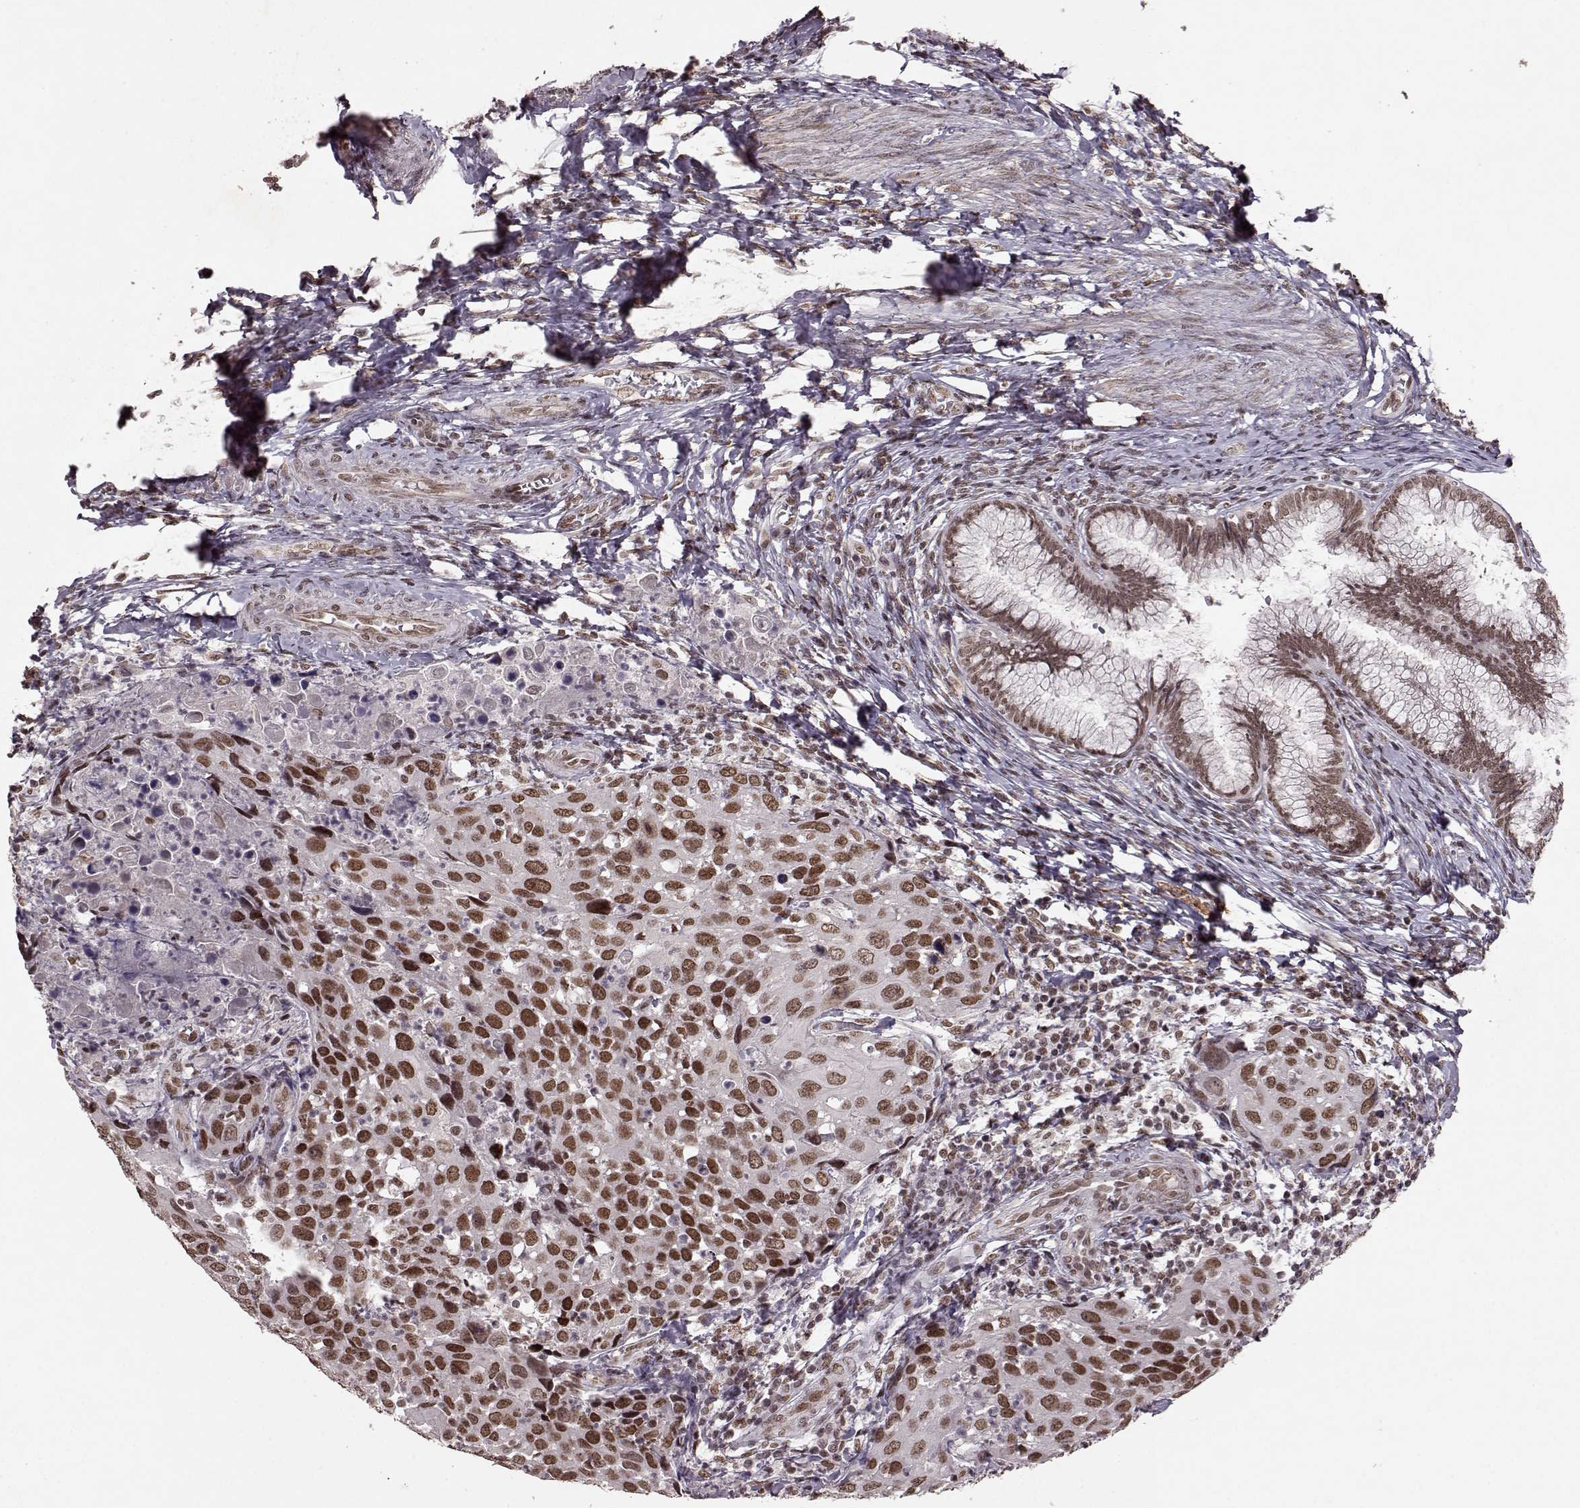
{"staining": {"intensity": "moderate", "quantity": ">75%", "location": "nuclear"}, "tissue": "cervical cancer", "cell_type": "Tumor cells", "image_type": "cancer", "snomed": [{"axis": "morphology", "description": "Squamous cell carcinoma, NOS"}, {"axis": "topography", "description": "Cervix"}], "caption": "Immunohistochemistry (IHC) staining of squamous cell carcinoma (cervical), which reveals medium levels of moderate nuclear positivity in approximately >75% of tumor cells indicating moderate nuclear protein expression. The staining was performed using DAB (brown) for protein detection and nuclei were counterstained in hematoxylin (blue).", "gene": "RRAGD", "patient": {"sex": "female", "age": 54}}